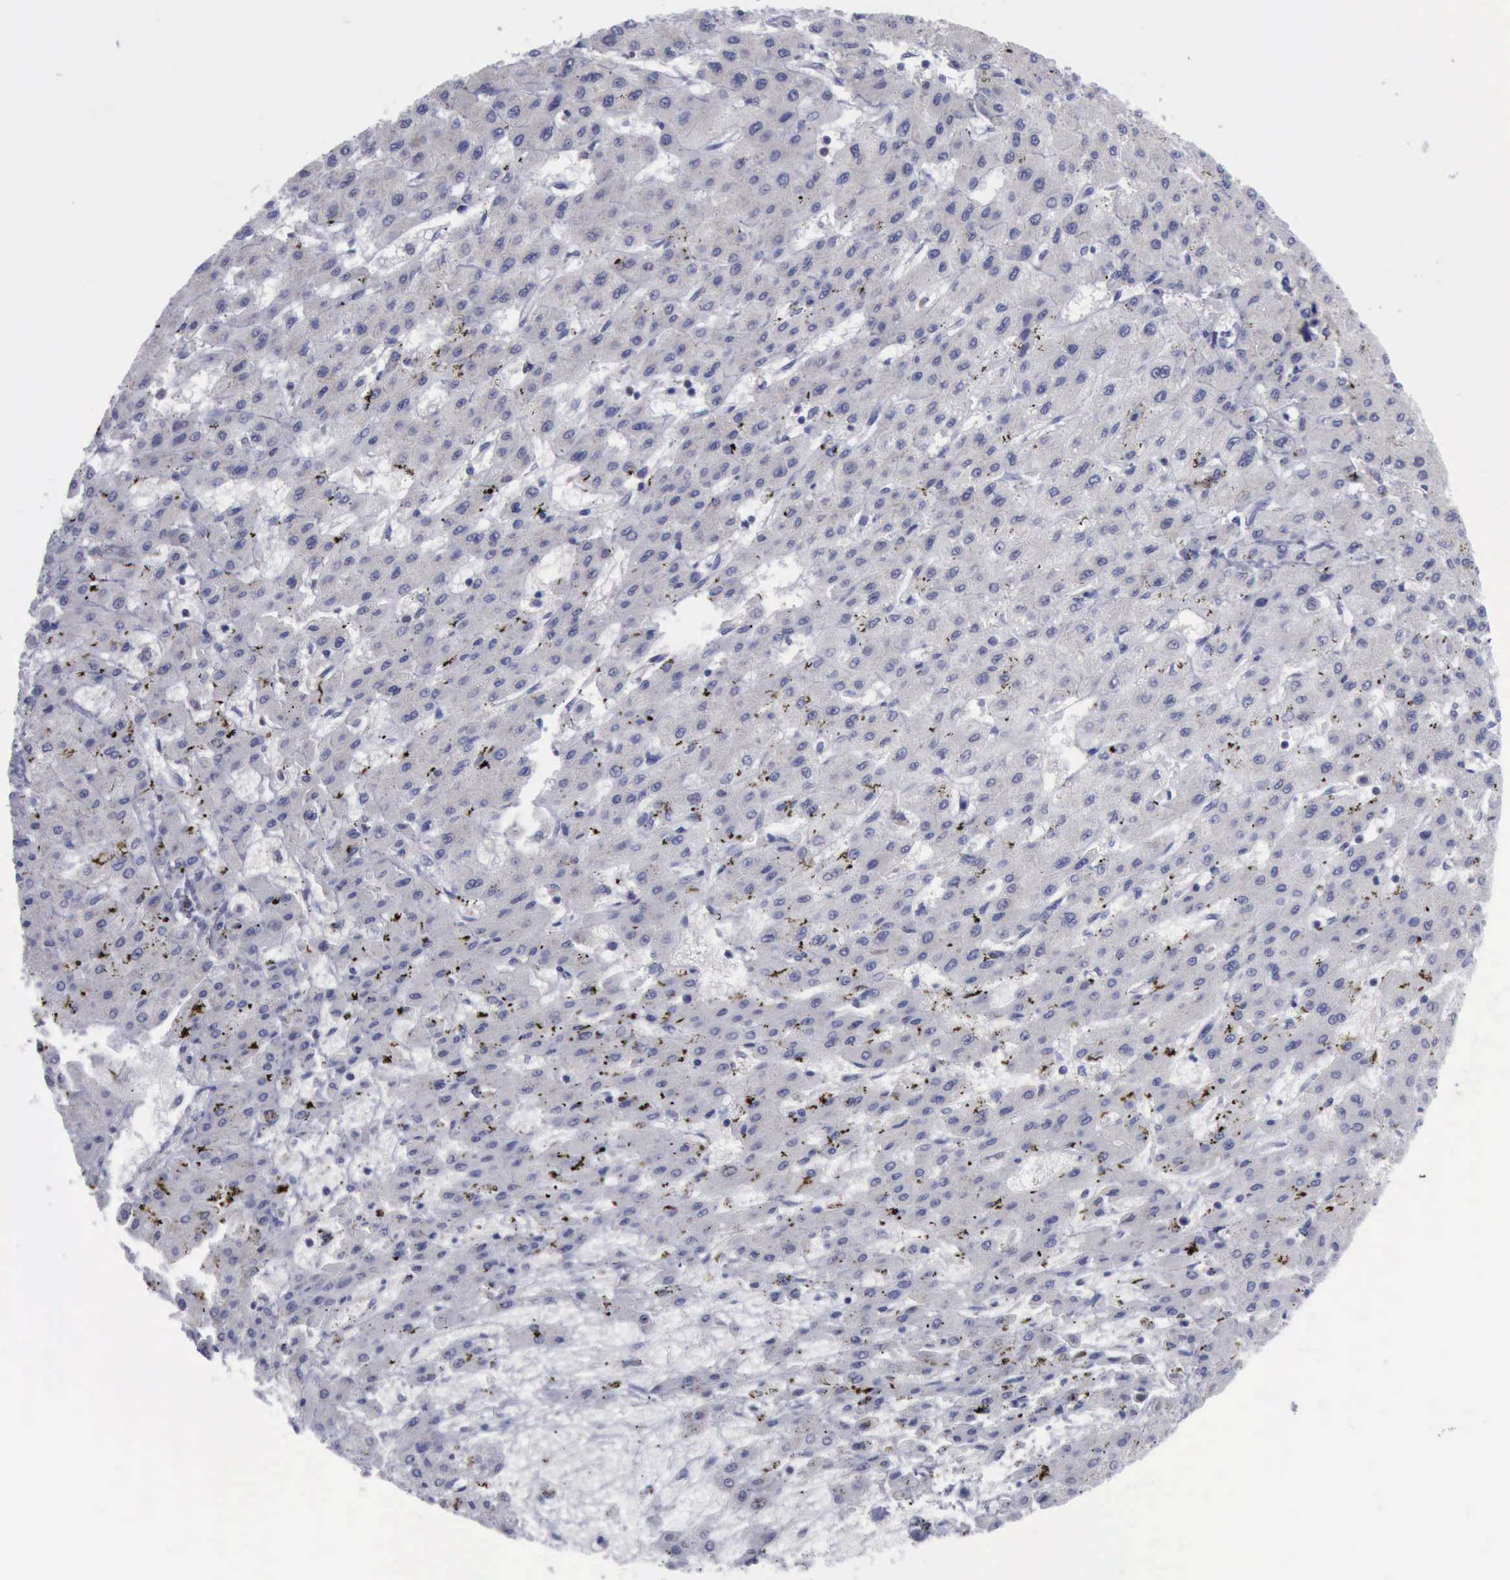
{"staining": {"intensity": "negative", "quantity": "none", "location": "none"}, "tissue": "liver cancer", "cell_type": "Tumor cells", "image_type": "cancer", "snomed": [{"axis": "morphology", "description": "Carcinoma, Hepatocellular, NOS"}, {"axis": "topography", "description": "Liver"}], "caption": "Liver cancer (hepatocellular carcinoma) was stained to show a protein in brown. There is no significant positivity in tumor cells.", "gene": "SATB2", "patient": {"sex": "female", "age": 52}}